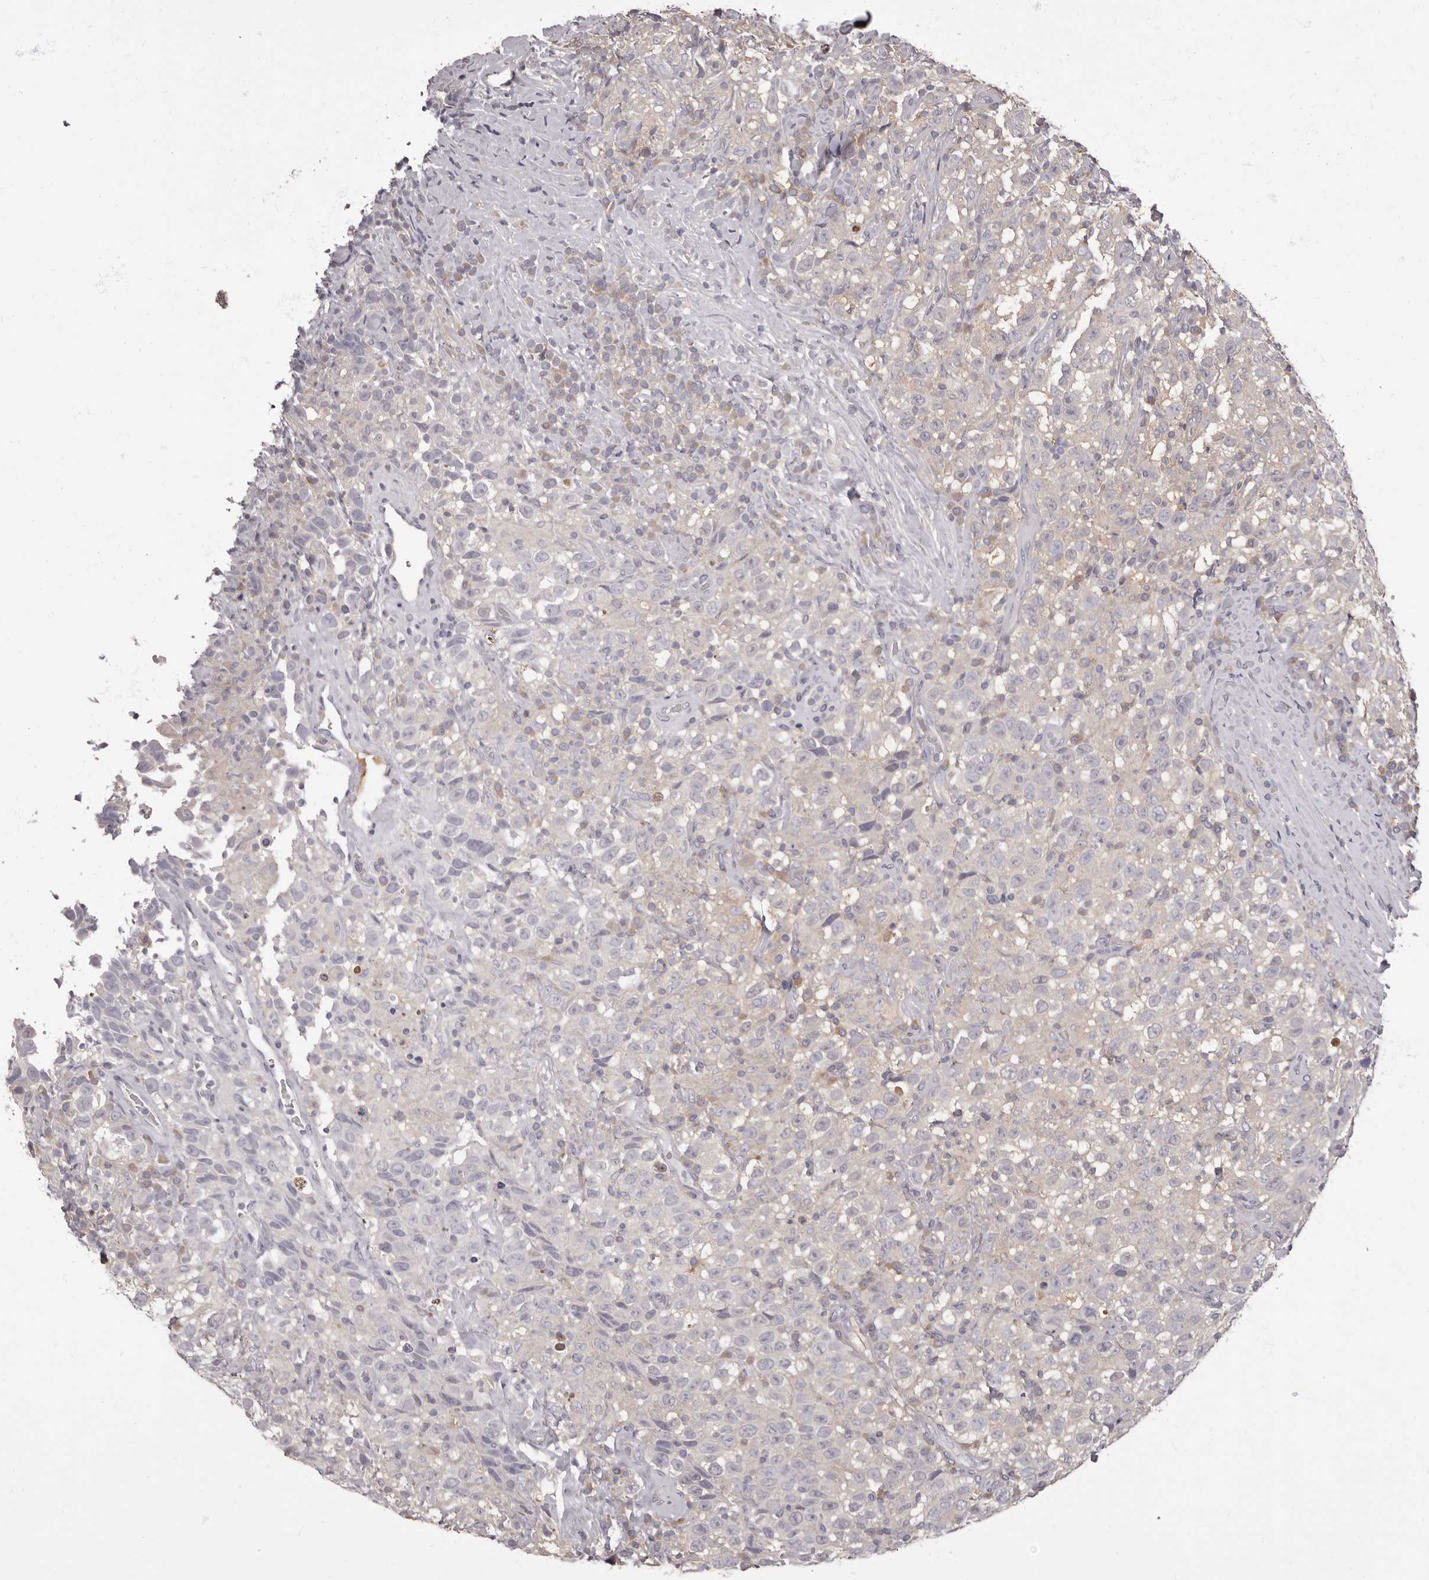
{"staining": {"intensity": "negative", "quantity": "none", "location": "none"}, "tissue": "testis cancer", "cell_type": "Tumor cells", "image_type": "cancer", "snomed": [{"axis": "morphology", "description": "Seminoma, NOS"}, {"axis": "topography", "description": "Testis"}], "caption": "This is an immunohistochemistry (IHC) histopathology image of human testis cancer. There is no staining in tumor cells.", "gene": "APEH", "patient": {"sex": "male", "age": 41}}